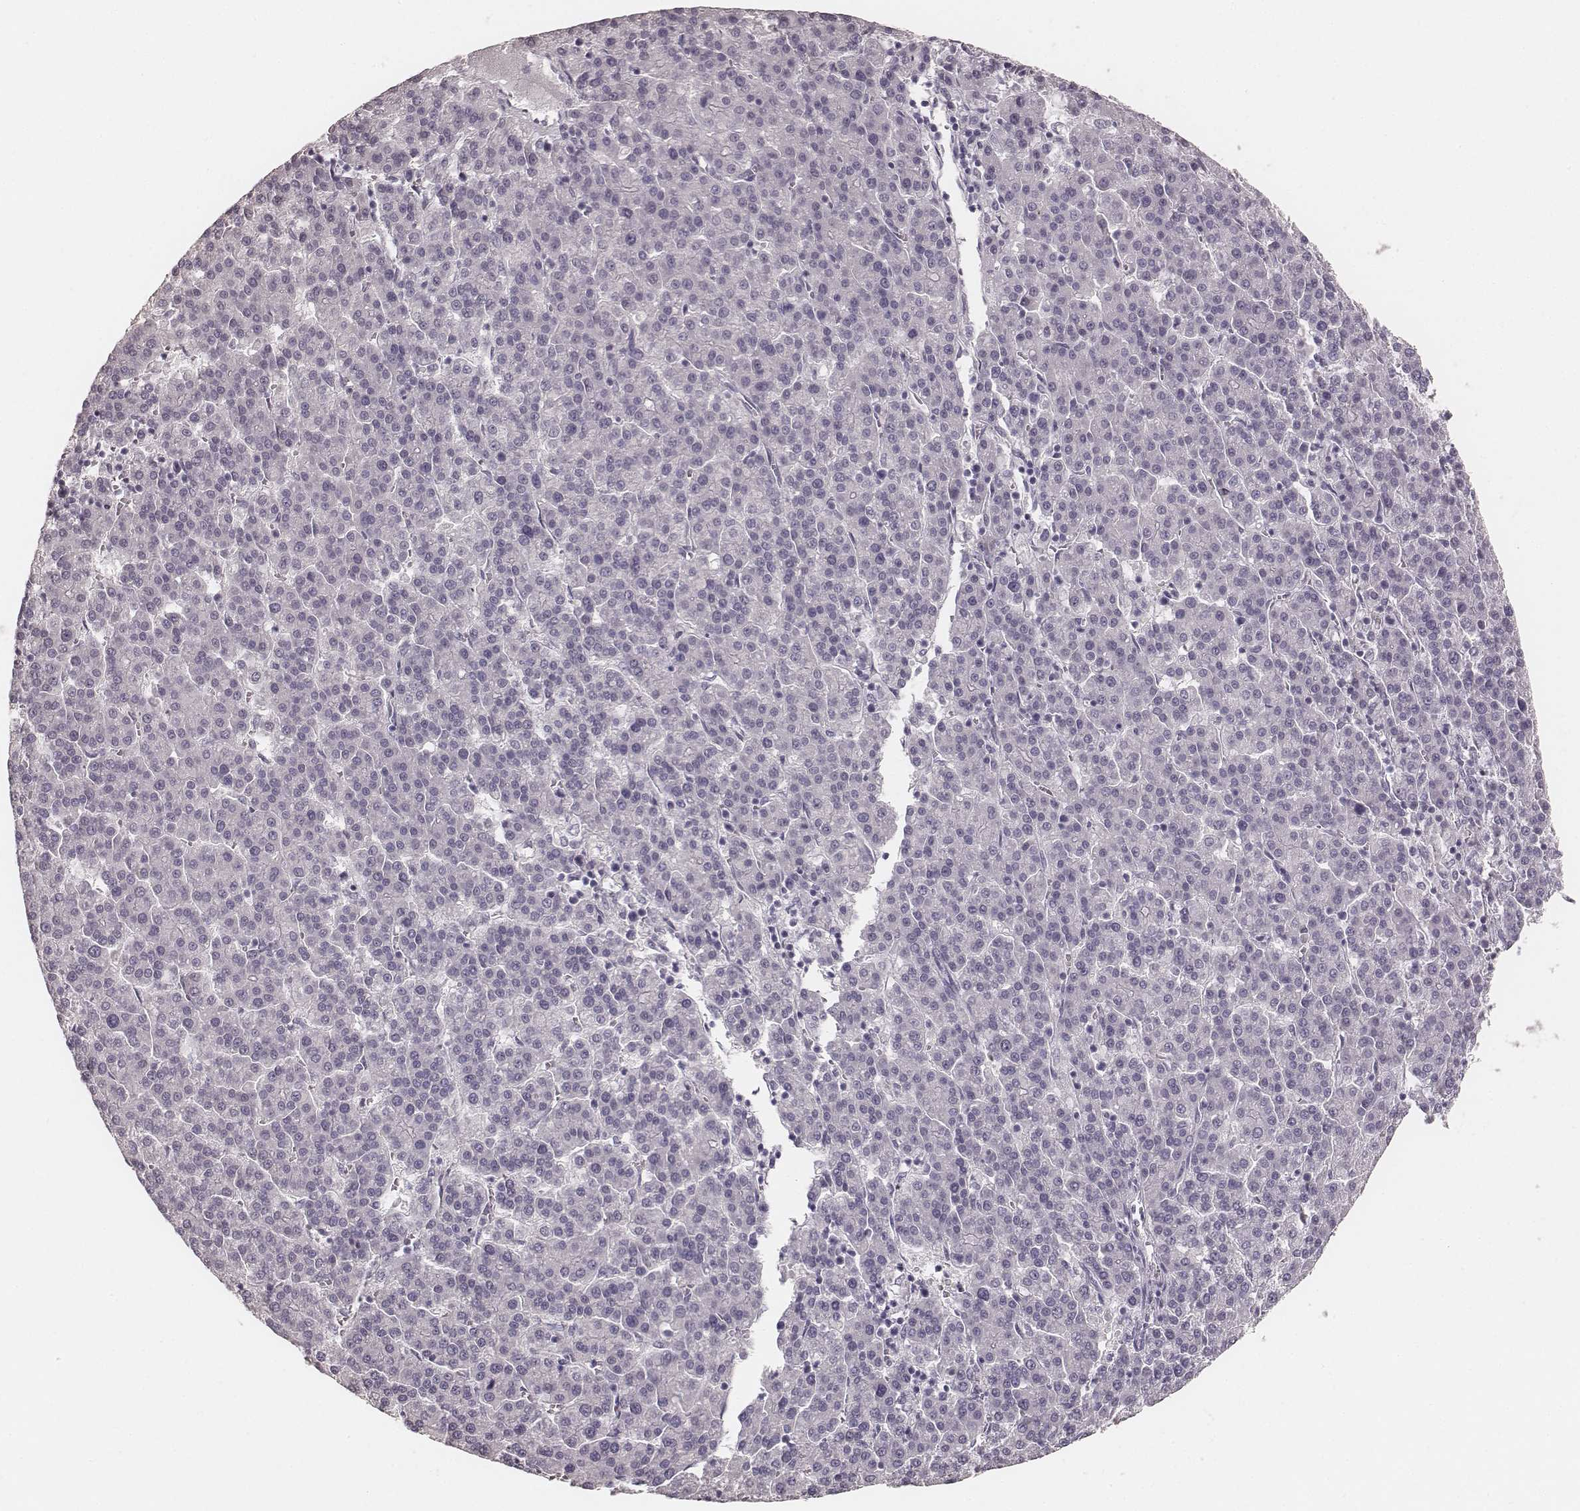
{"staining": {"intensity": "negative", "quantity": "none", "location": "none"}, "tissue": "liver cancer", "cell_type": "Tumor cells", "image_type": "cancer", "snomed": [{"axis": "morphology", "description": "Carcinoma, Hepatocellular, NOS"}, {"axis": "topography", "description": "Liver"}], "caption": "The immunohistochemistry image has no significant staining in tumor cells of liver cancer (hepatocellular carcinoma) tissue.", "gene": "KRT26", "patient": {"sex": "female", "age": 58}}